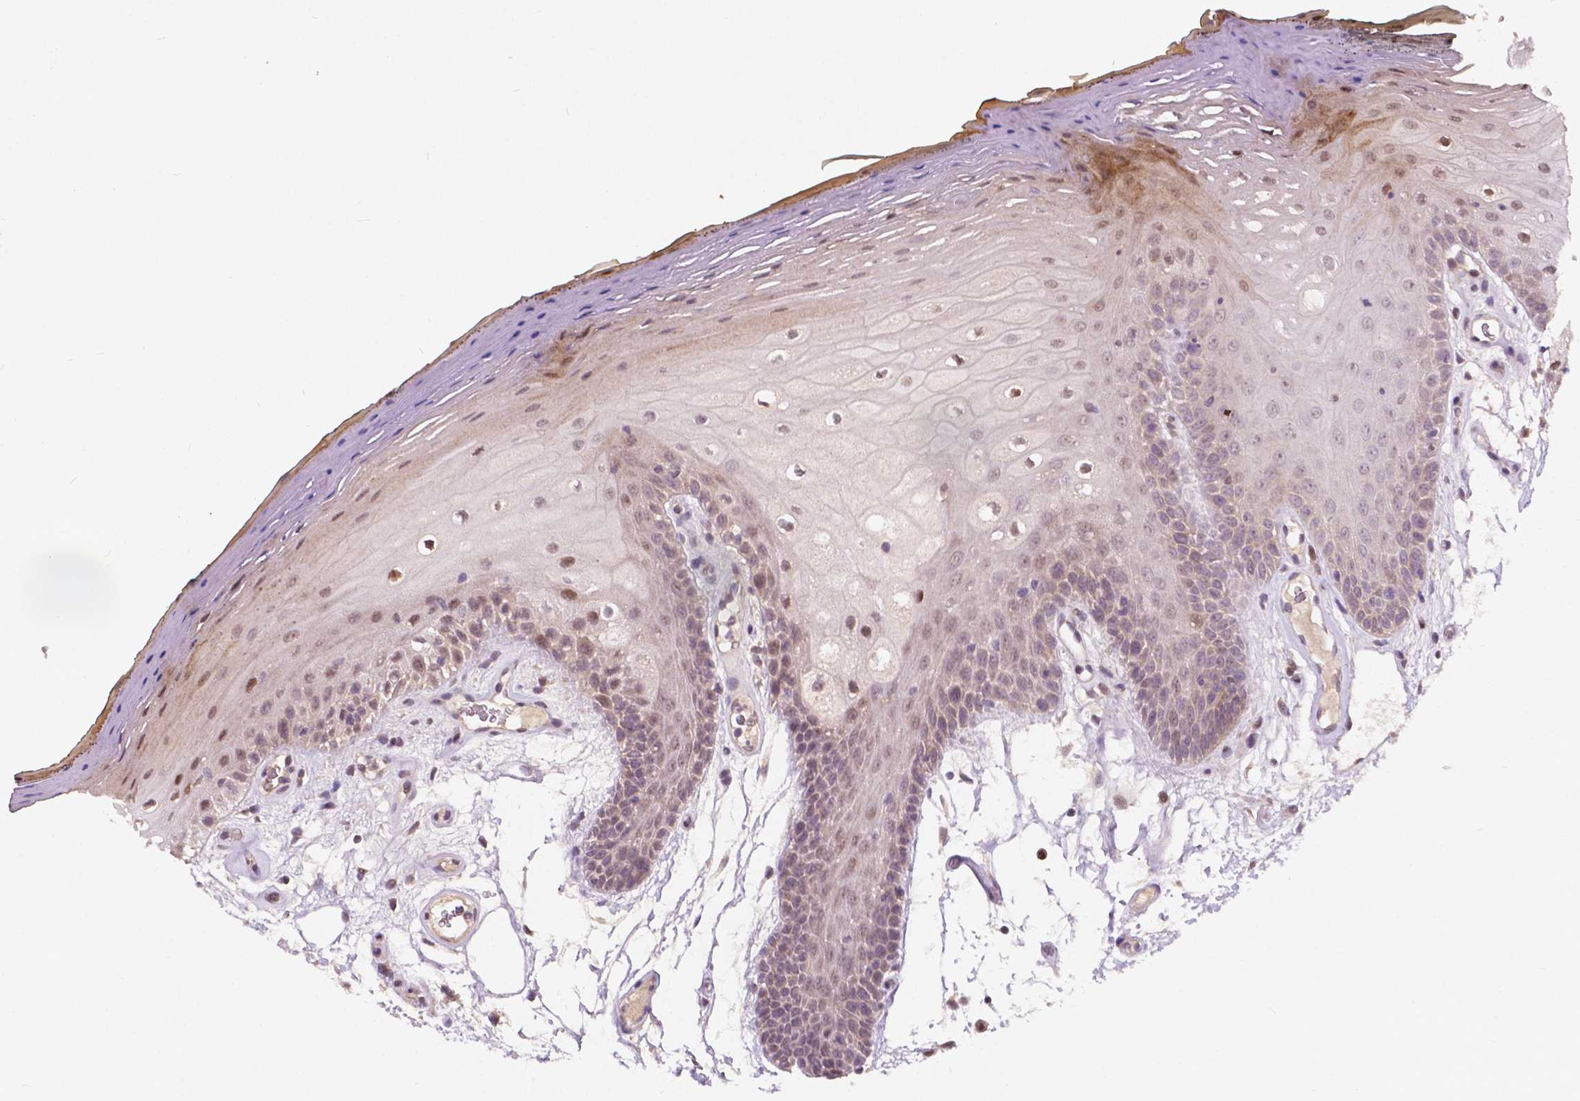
{"staining": {"intensity": "moderate", "quantity": ">75%", "location": "nuclear"}, "tissue": "oral mucosa", "cell_type": "Squamous epithelial cells", "image_type": "normal", "snomed": [{"axis": "morphology", "description": "Normal tissue, NOS"}, {"axis": "morphology", "description": "Squamous cell carcinoma, NOS"}, {"axis": "topography", "description": "Oral tissue"}, {"axis": "topography", "description": "Head-Neck"}], "caption": "Immunohistochemistry (IHC) (DAB) staining of unremarkable oral mucosa shows moderate nuclear protein expression in approximately >75% of squamous epithelial cells.", "gene": "DUSP16", "patient": {"sex": "male", "age": 52}}